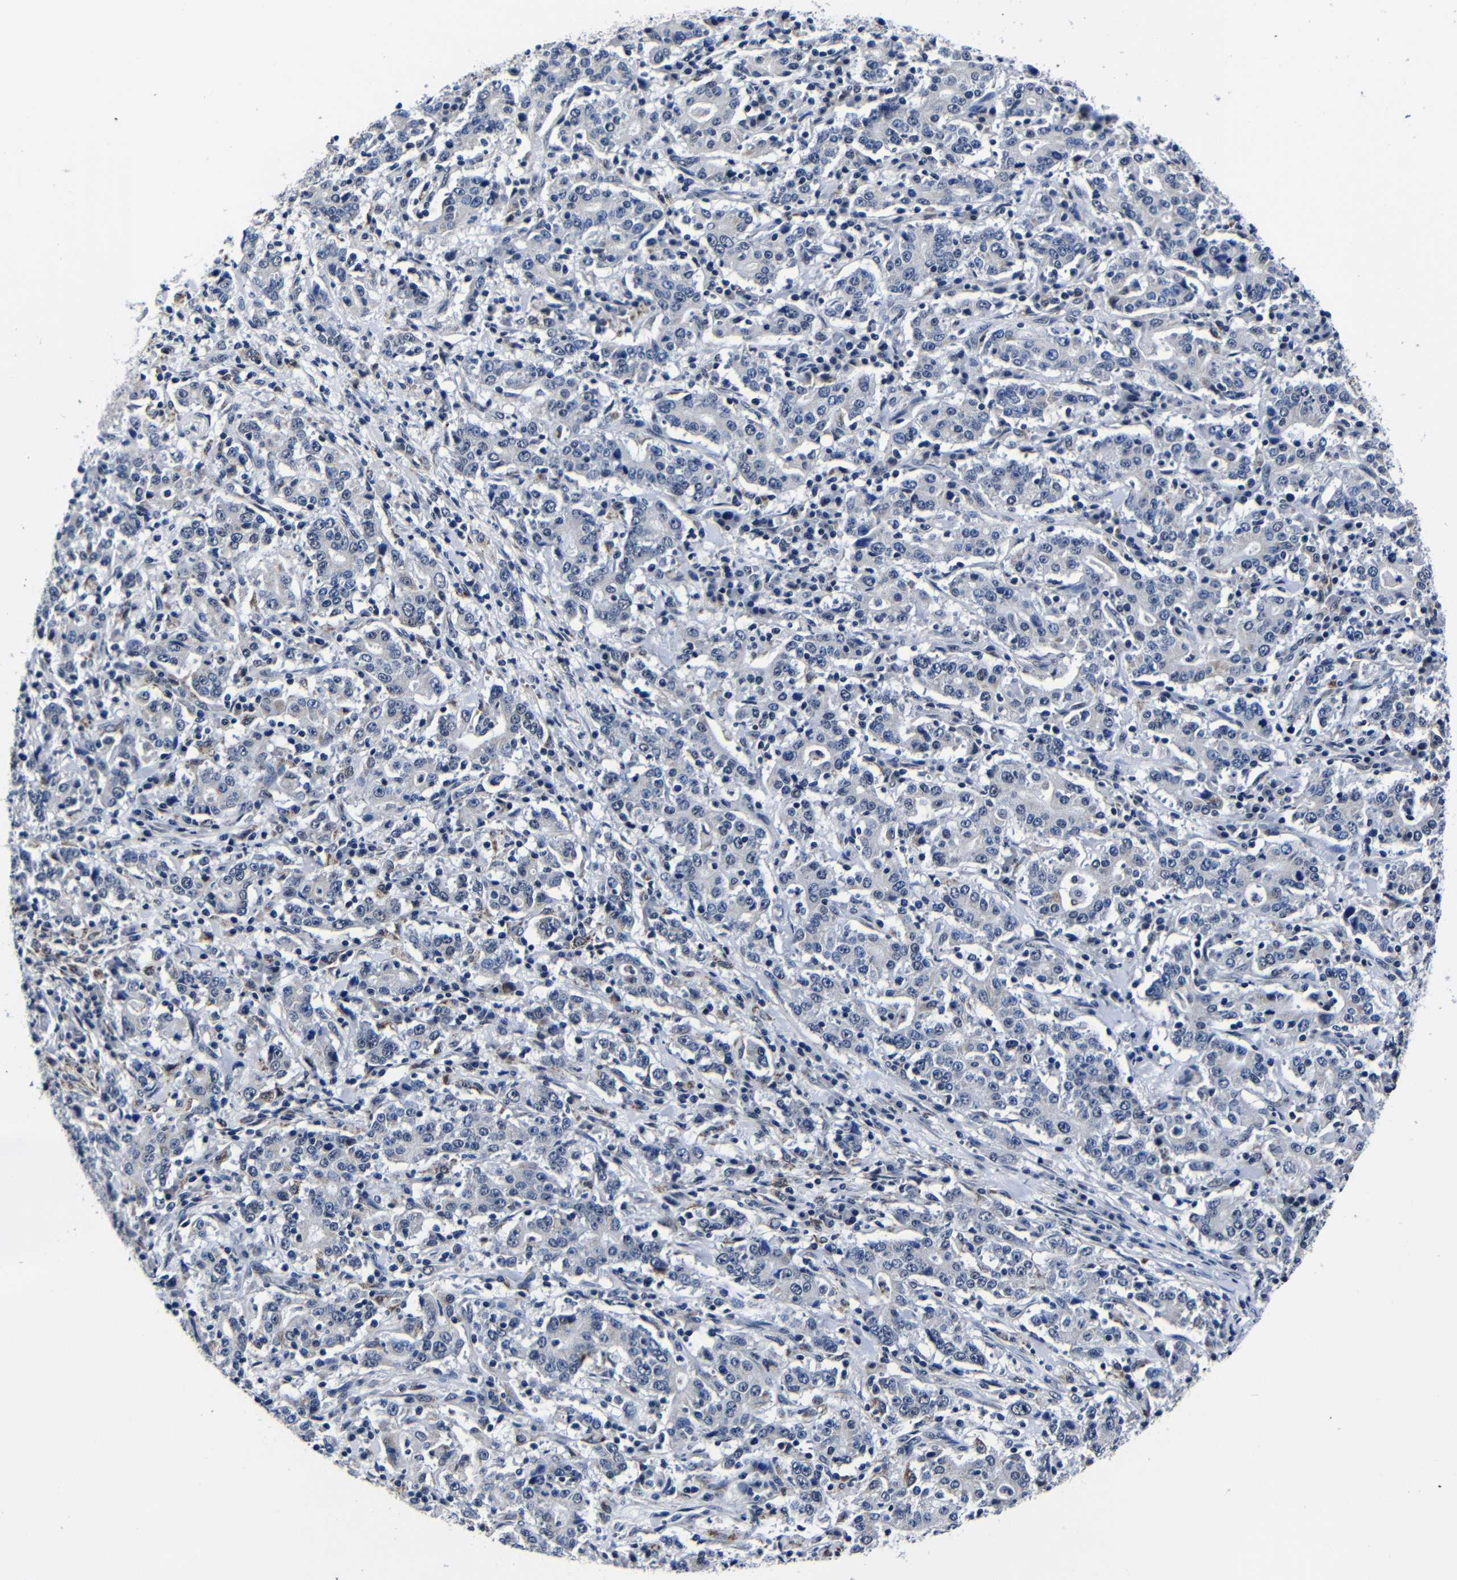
{"staining": {"intensity": "negative", "quantity": "none", "location": "none"}, "tissue": "stomach cancer", "cell_type": "Tumor cells", "image_type": "cancer", "snomed": [{"axis": "morphology", "description": "Normal tissue, NOS"}, {"axis": "morphology", "description": "Adenocarcinoma, NOS"}, {"axis": "topography", "description": "Stomach, upper"}, {"axis": "topography", "description": "Stomach"}], "caption": "A micrograph of stomach cancer (adenocarcinoma) stained for a protein demonstrates no brown staining in tumor cells.", "gene": "DEPP1", "patient": {"sex": "male", "age": 59}}